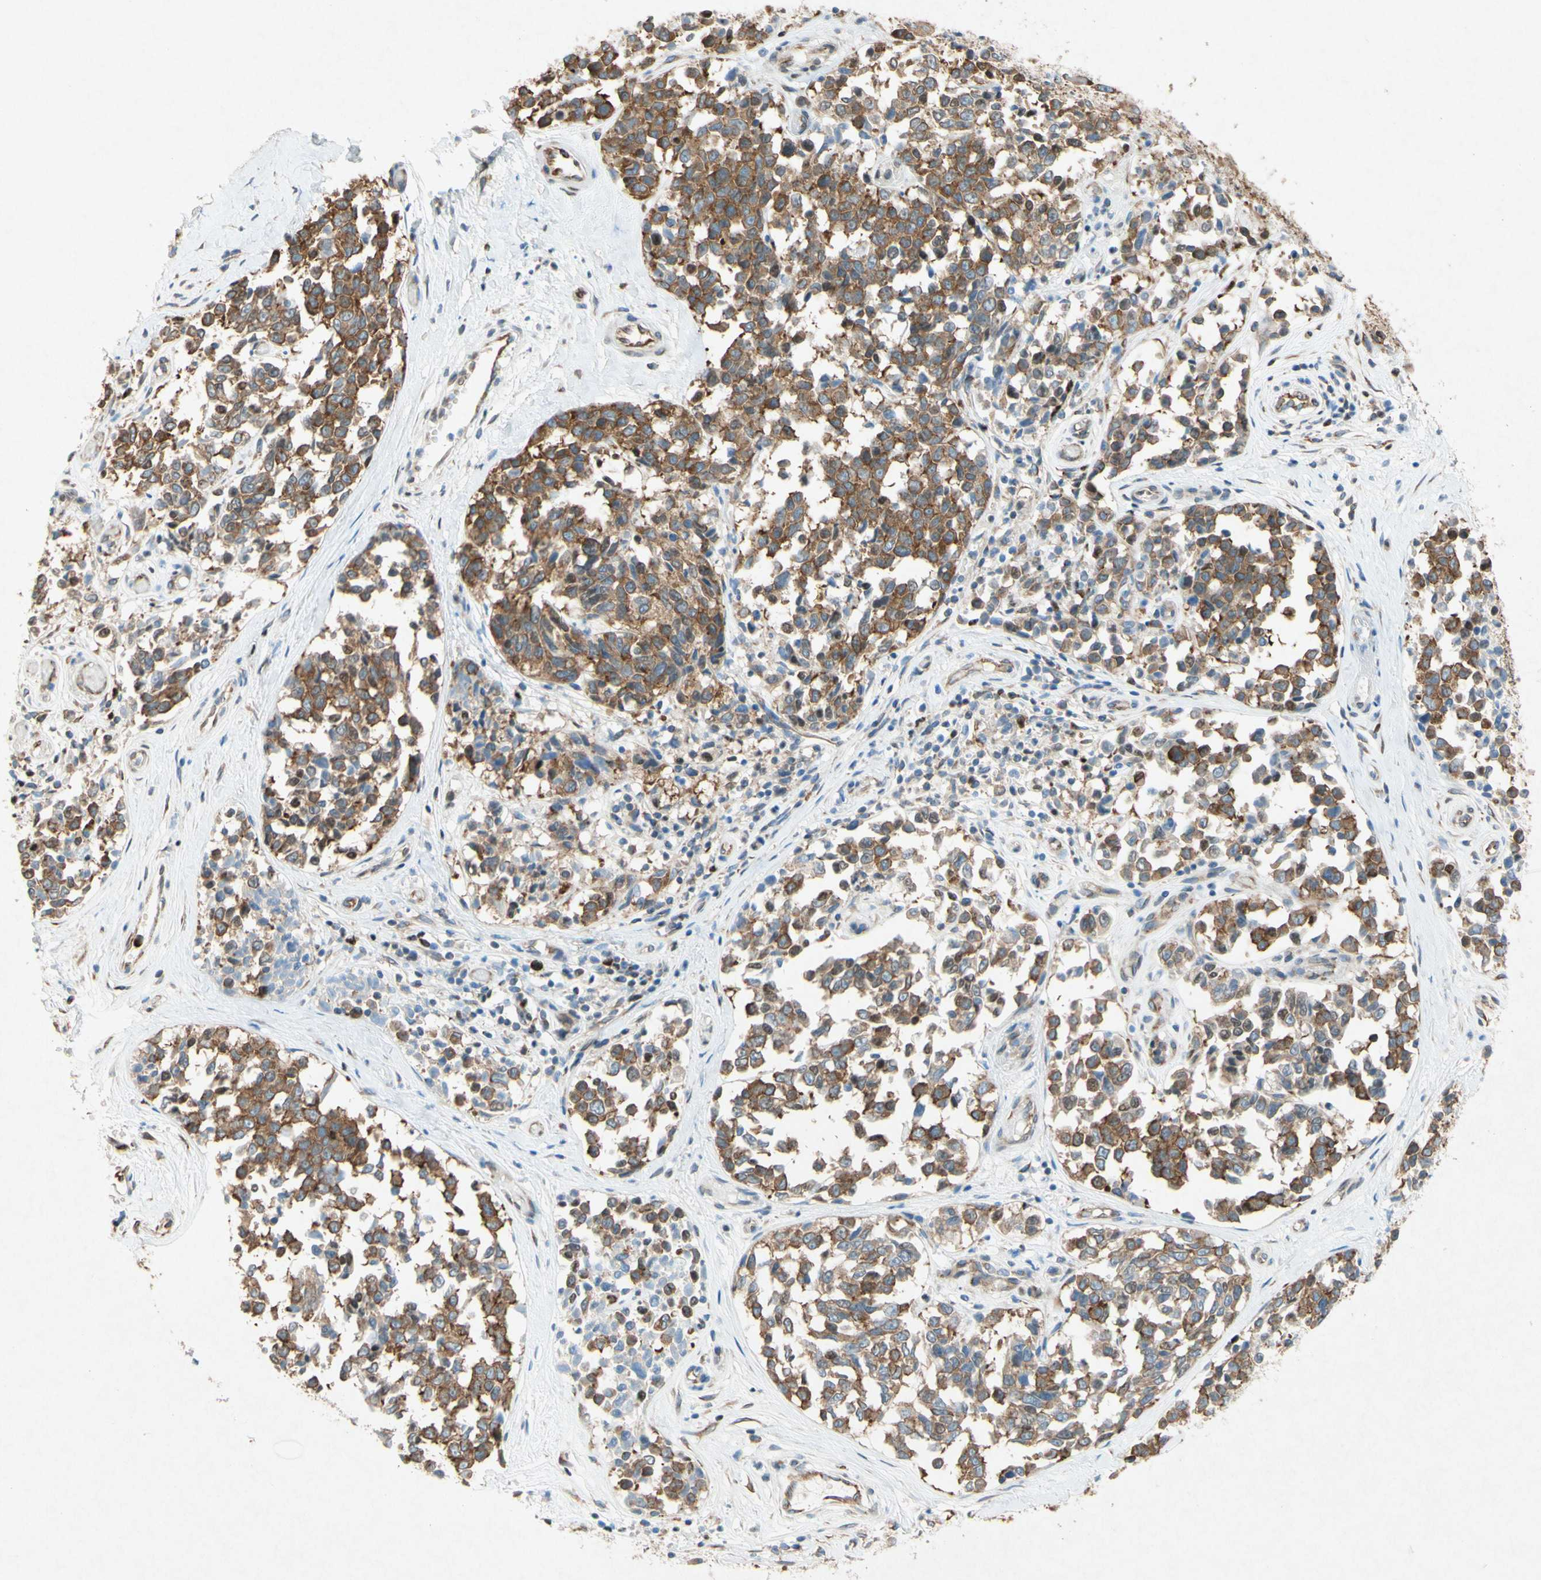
{"staining": {"intensity": "moderate", "quantity": ">75%", "location": "cytoplasmic/membranous"}, "tissue": "melanoma", "cell_type": "Tumor cells", "image_type": "cancer", "snomed": [{"axis": "morphology", "description": "Malignant melanoma, NOS"}, {"axis": "topography", "description": "Skin"}], "caption": "Malignant melanoma stained with a protein marker demonstrates moderate staining in tumor cells.", "gene": "PABPC1", "patient": {"sex": "female", "age": 64}}